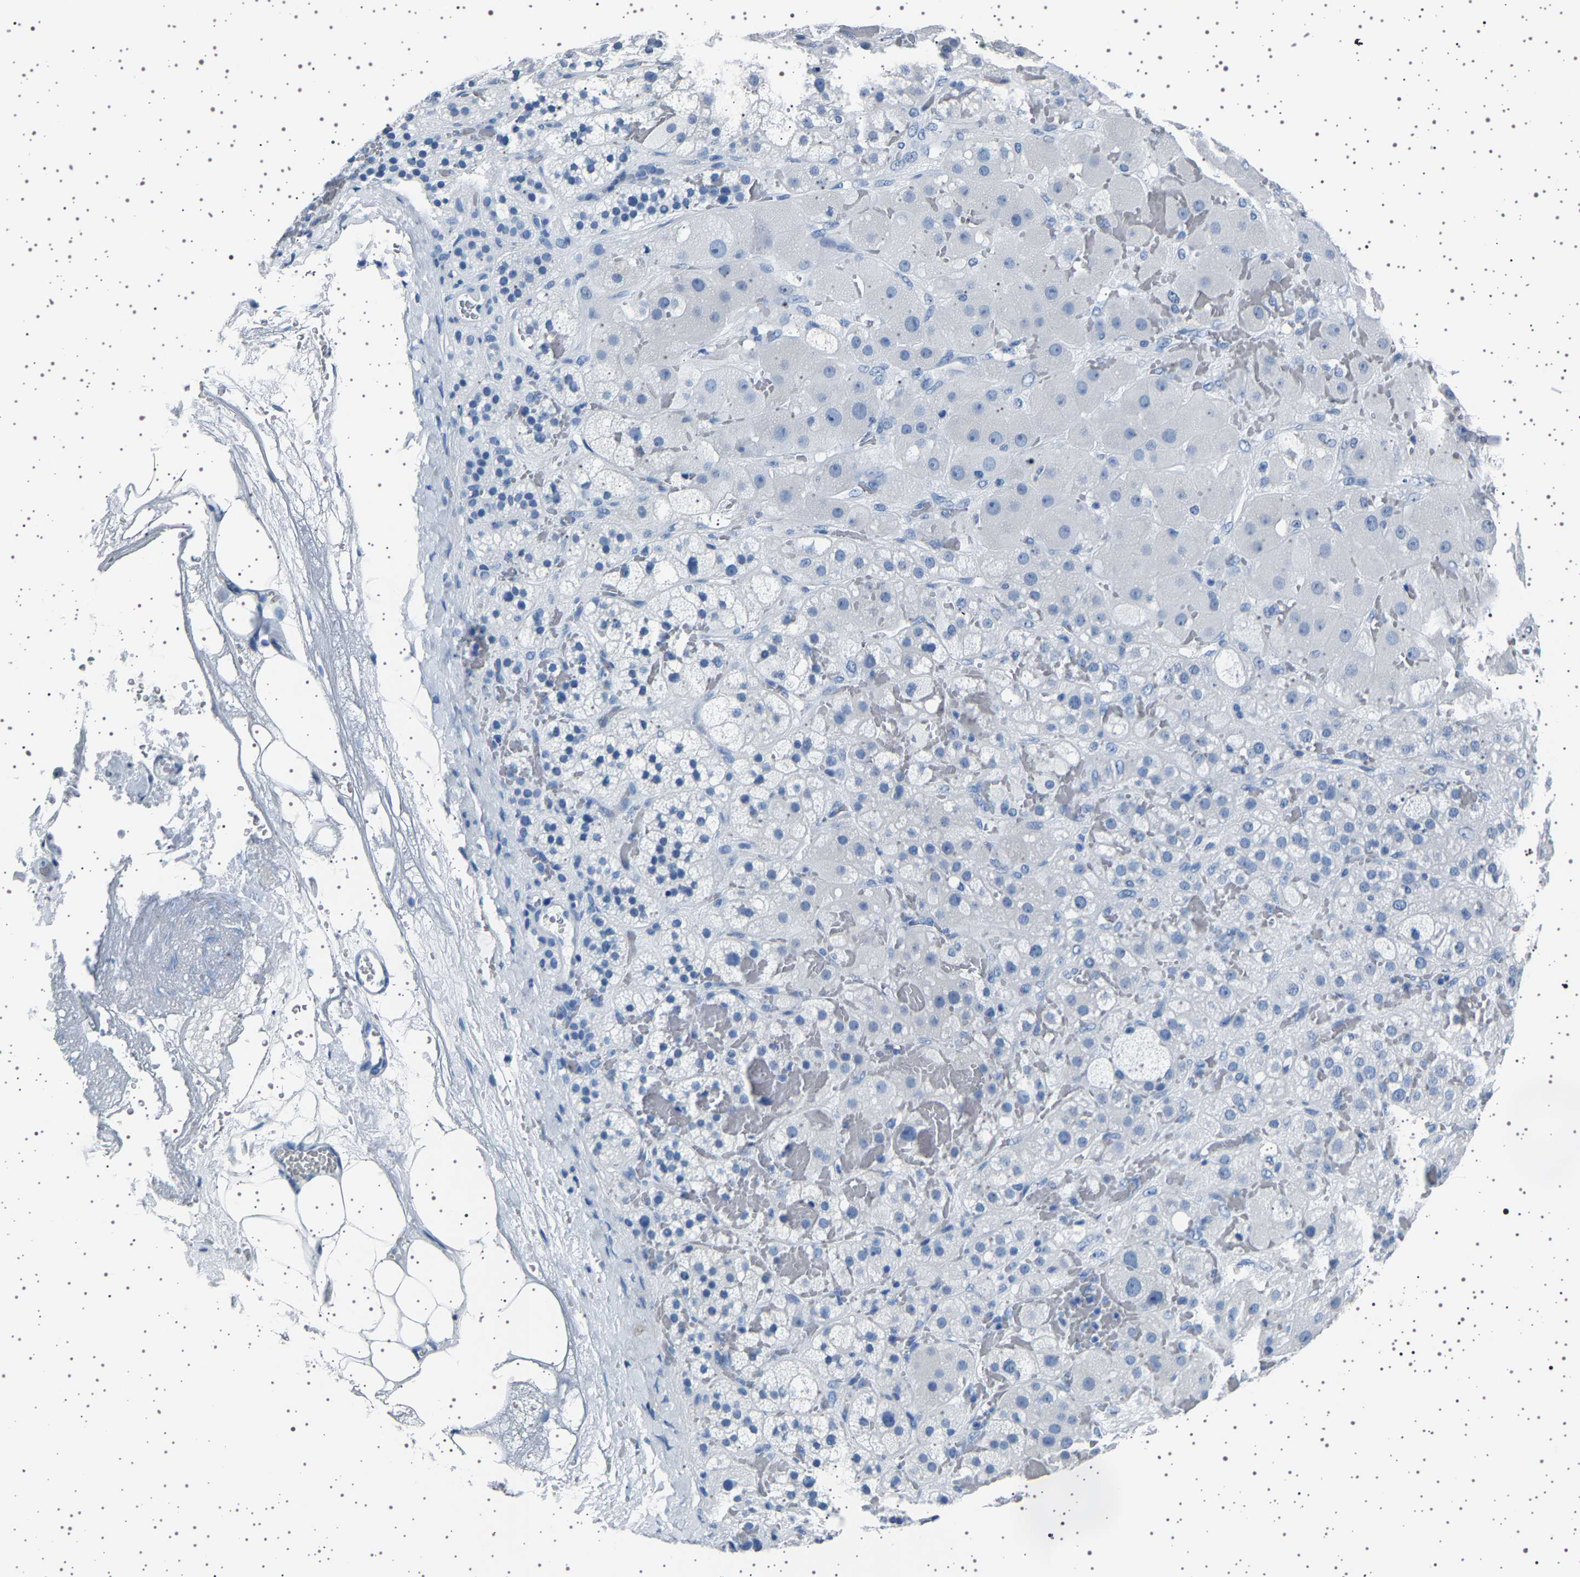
{"staining": {"intensity": "negative", "quantity": "none", "location": "none"}, "tissue": "adrenal gland", "cell_type": "Glandular cells", "image_type": "normal", "snomed": [{"axis": "morphology", "description": "Normal tissue, NOS"}, {"axis": "topography", "description": "Adrenal gland"}], "caption": "An immunohistochemistry (IHC) photomicrograph of unremarkable adrenal gland is shown. There is no staining in glandular cells of adrenal gland.", "gene": "TFF3", "patient": {"sex": "female", "age": 47}}